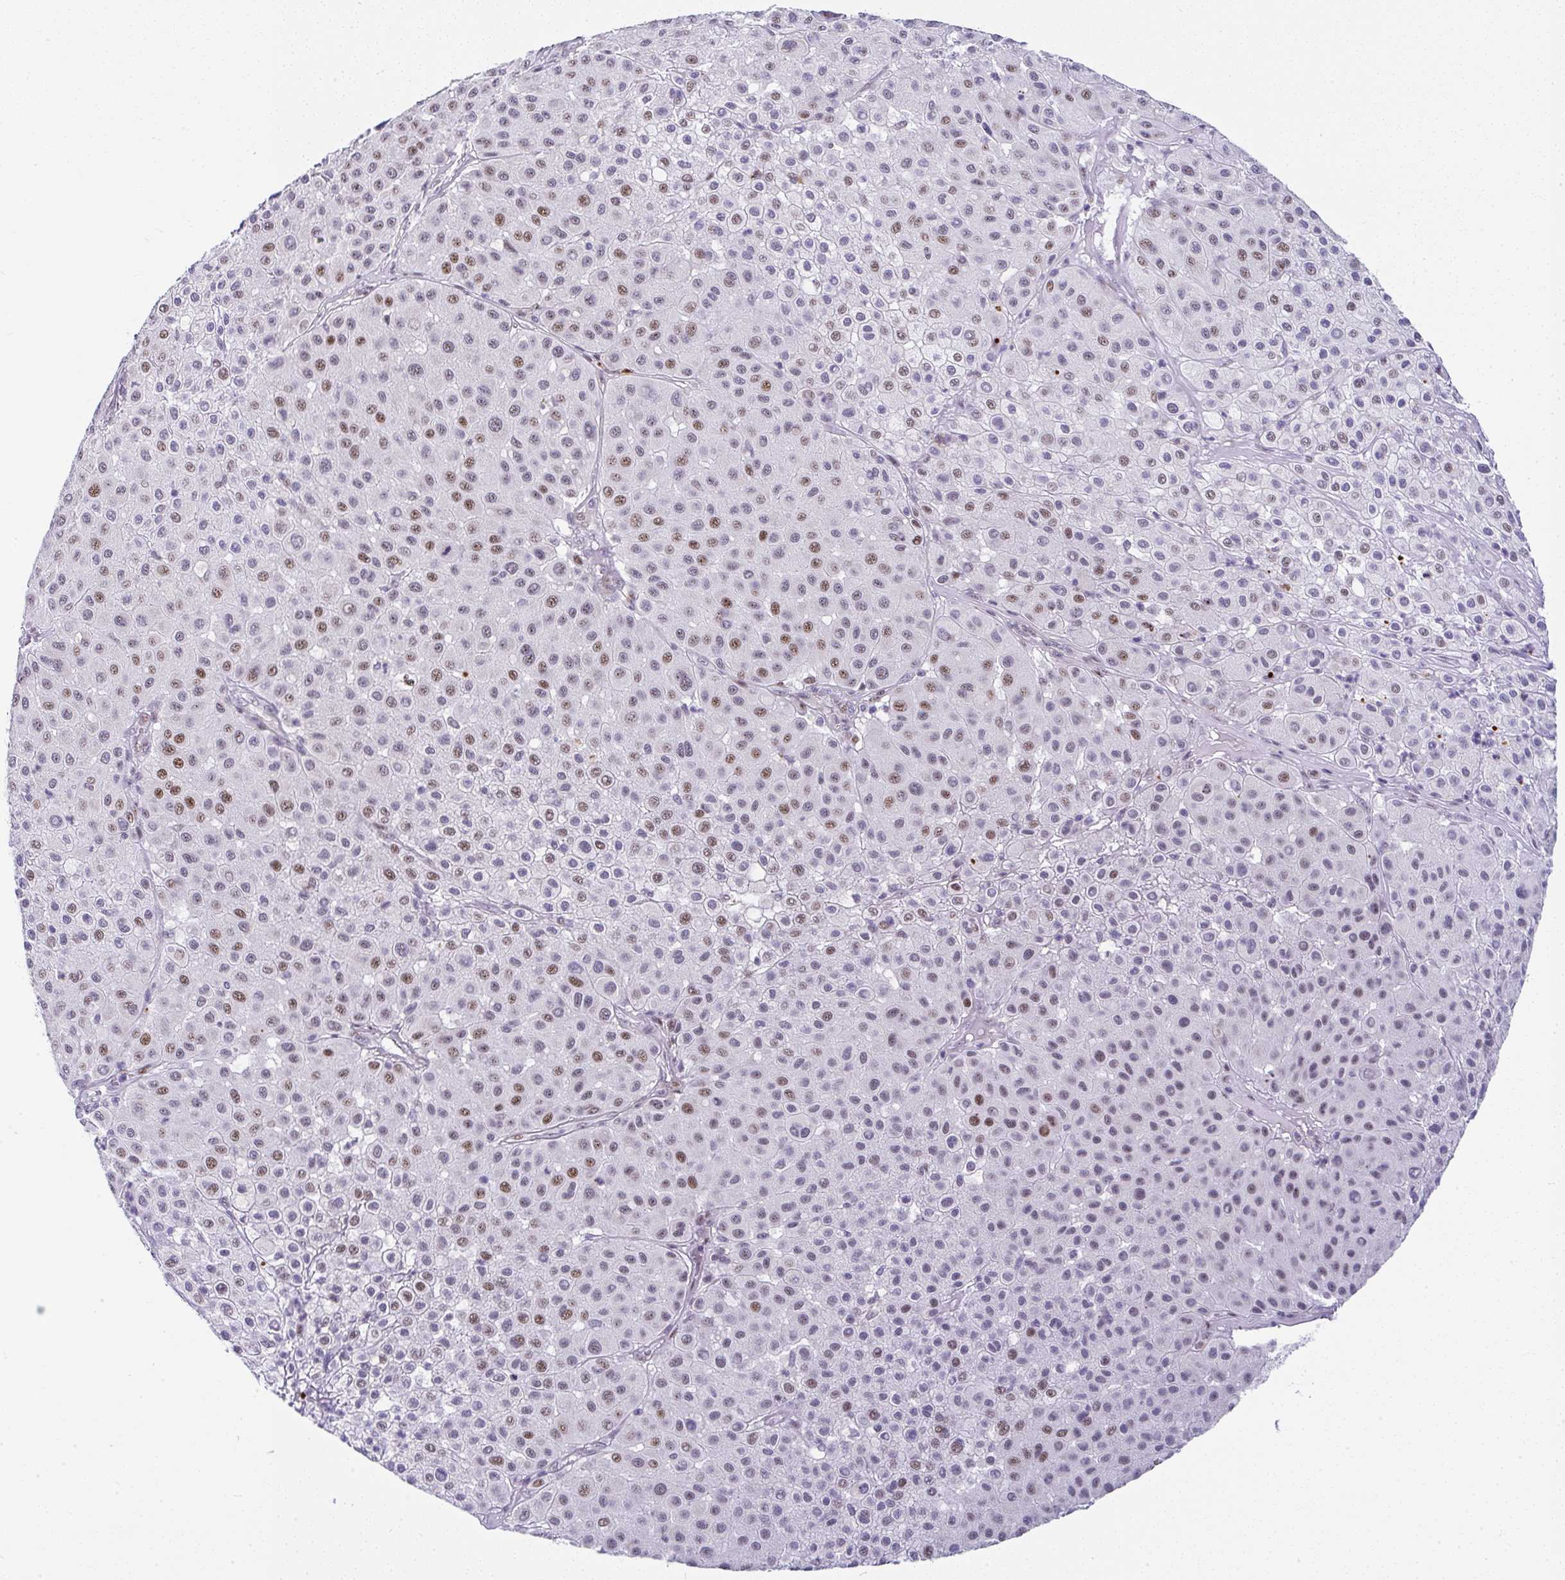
{"staining": {"intensity": "moderate", "quantity": "25%-75%", "location": "nuclear"}, "tissue": "melanoma", "cell_type": "Tumor cells", "image_type": "cancer", "snomed": [{"axis": "morphology", "description": "Malignant melanoma, Metastatic site"}, {"axis": "topography", "description": "Smooth muscle"}], "caption": "Malignant melanoma (metastatic site) was stained to show a protein in brown. There is medium levels of moderate nuclear expression in approximately 25%-75% of tumor cells.", "gene": "NR1D2", "patient": {"sex": "male", "age": 41}}